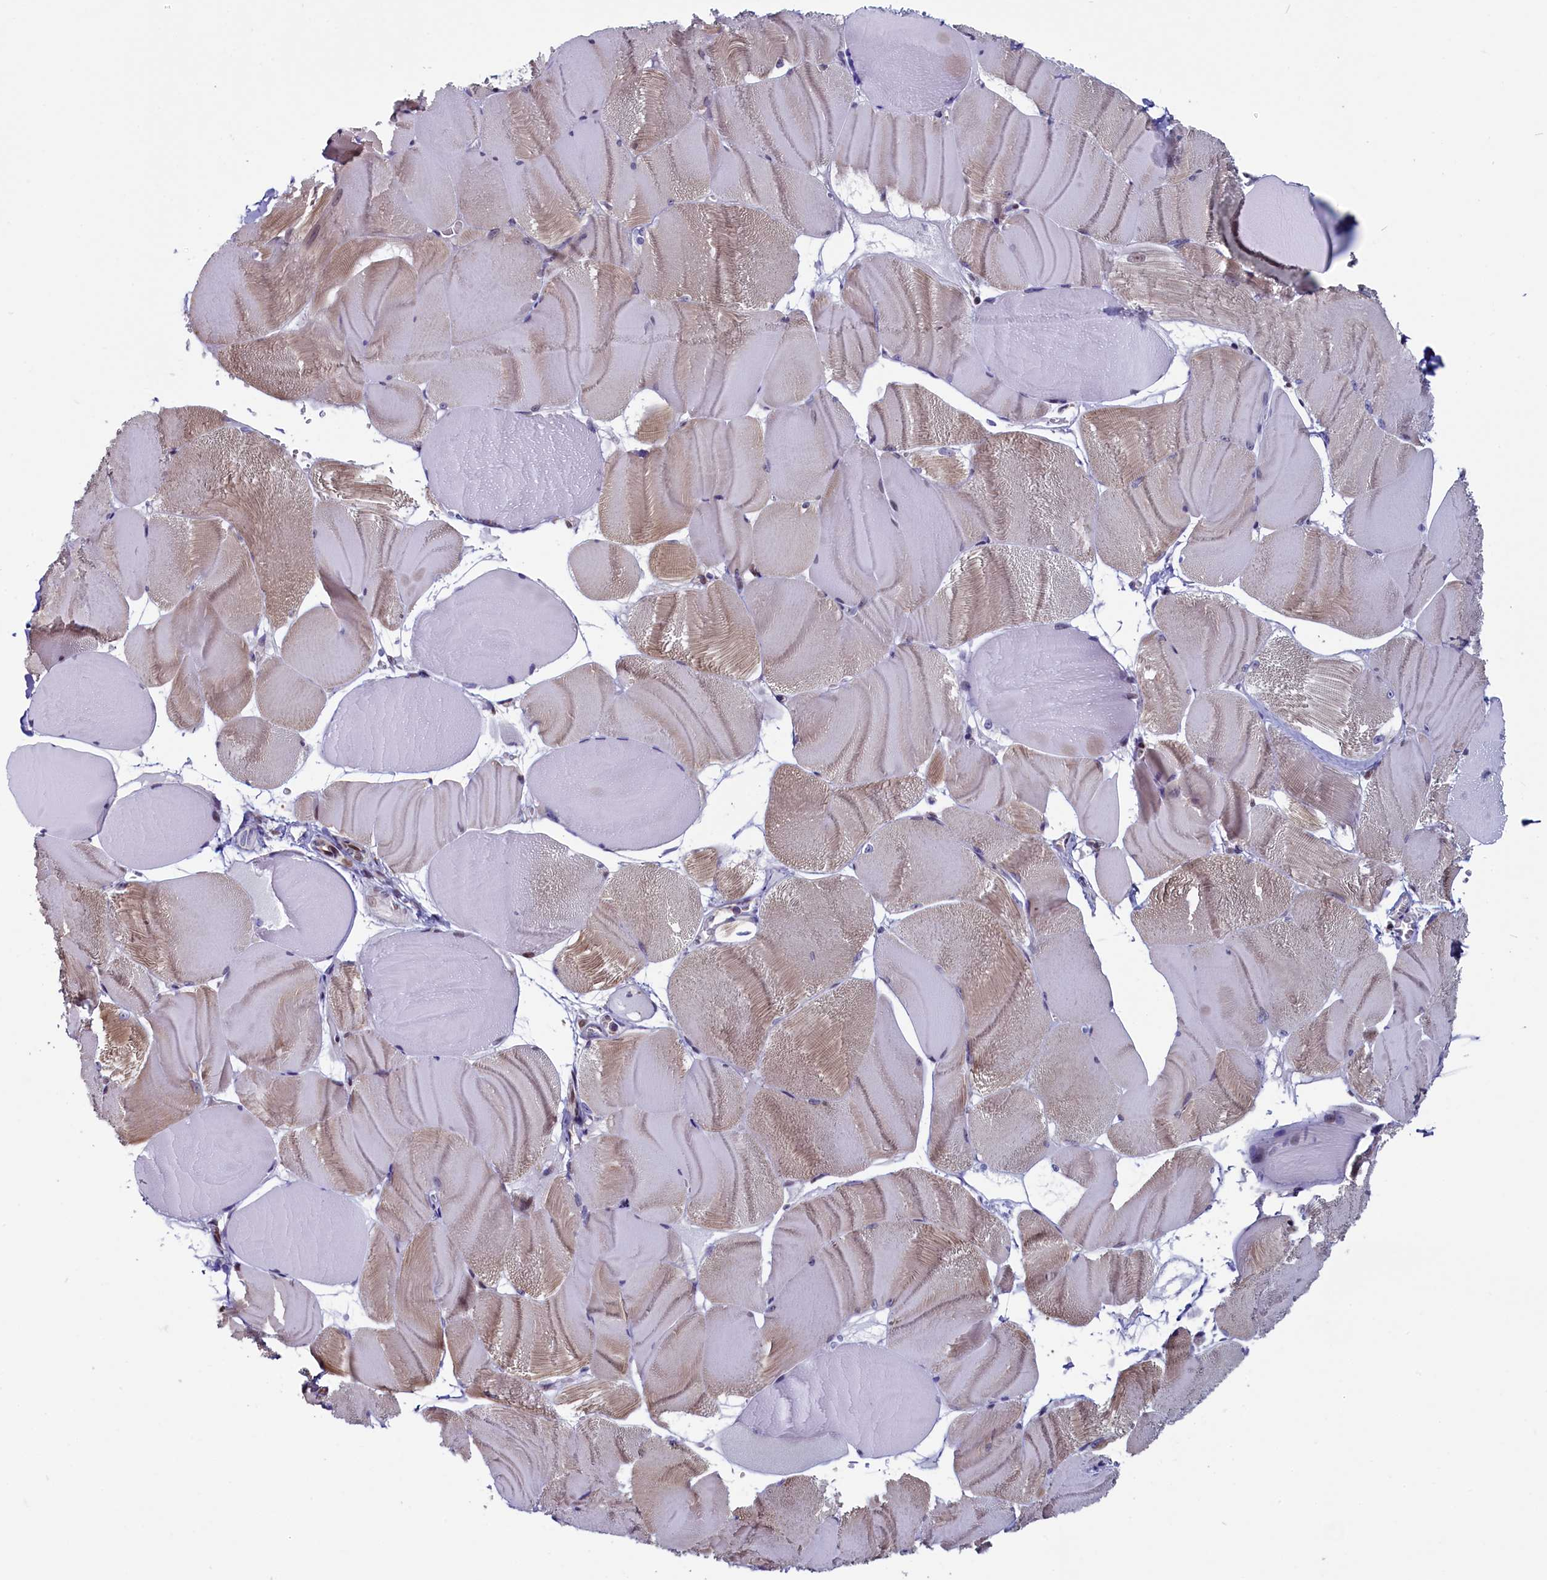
{"staining": {"intensity": "weak", "quantity": "25%-75%", "location": "cytoplasmic/membranous"}, "tissue": "skeletal muscle", "cell_type": "Myocytes", "image_type": "normal", "snomed": [{"axis": "morphology", "description": "Normal tissue, NOS"}, {"axis": "morphology", "description": "Basal cell carcinoma"}, {"axis": "topography", "description": "Skeletal muscle"}], "caption": "Human skeletal muscle stained for a protein (brown) demonstrates weak cytoplasmic/membranous positive expression in approximately 25%-75% of myocytes.", "gene": "CIAPIN1", "patient": {"sex": "female", "age": 64}}